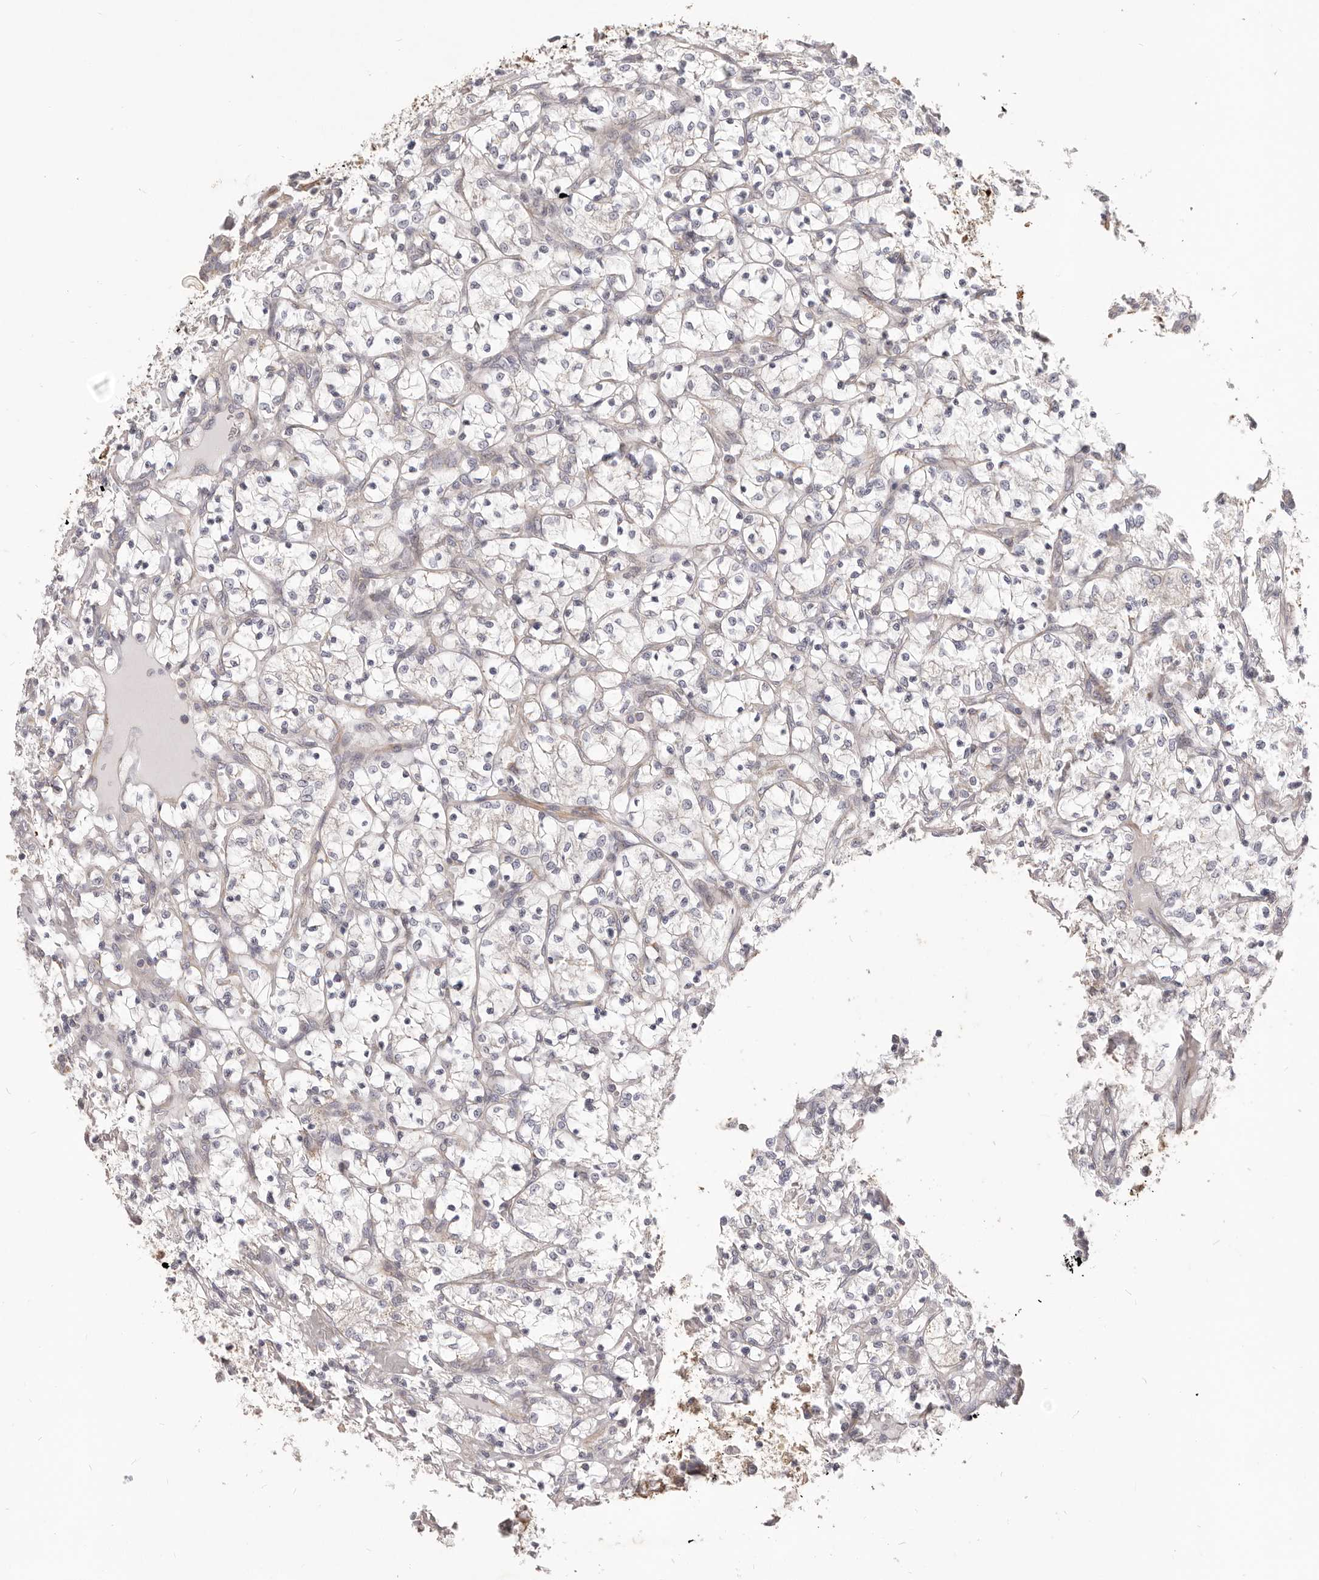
{"staining": {"intensity": "negative", "quantity": "none", "location": "none"}, "tissue": "renal cancer", "cell_type": "Tumor cells", "image_type": "cancer", "snomed": [{"axis": "morphology", "description": "Adenocarcinoma, NOS"}, {"axis": "topography", "description": "Kidney"}], "caption": "The photomicrograph shows no staining of tumor cells in renal cancer. Nuclei are stained in blue.", "gene": "MRPS10", "patient": {"sex": "female", "age": 69}}